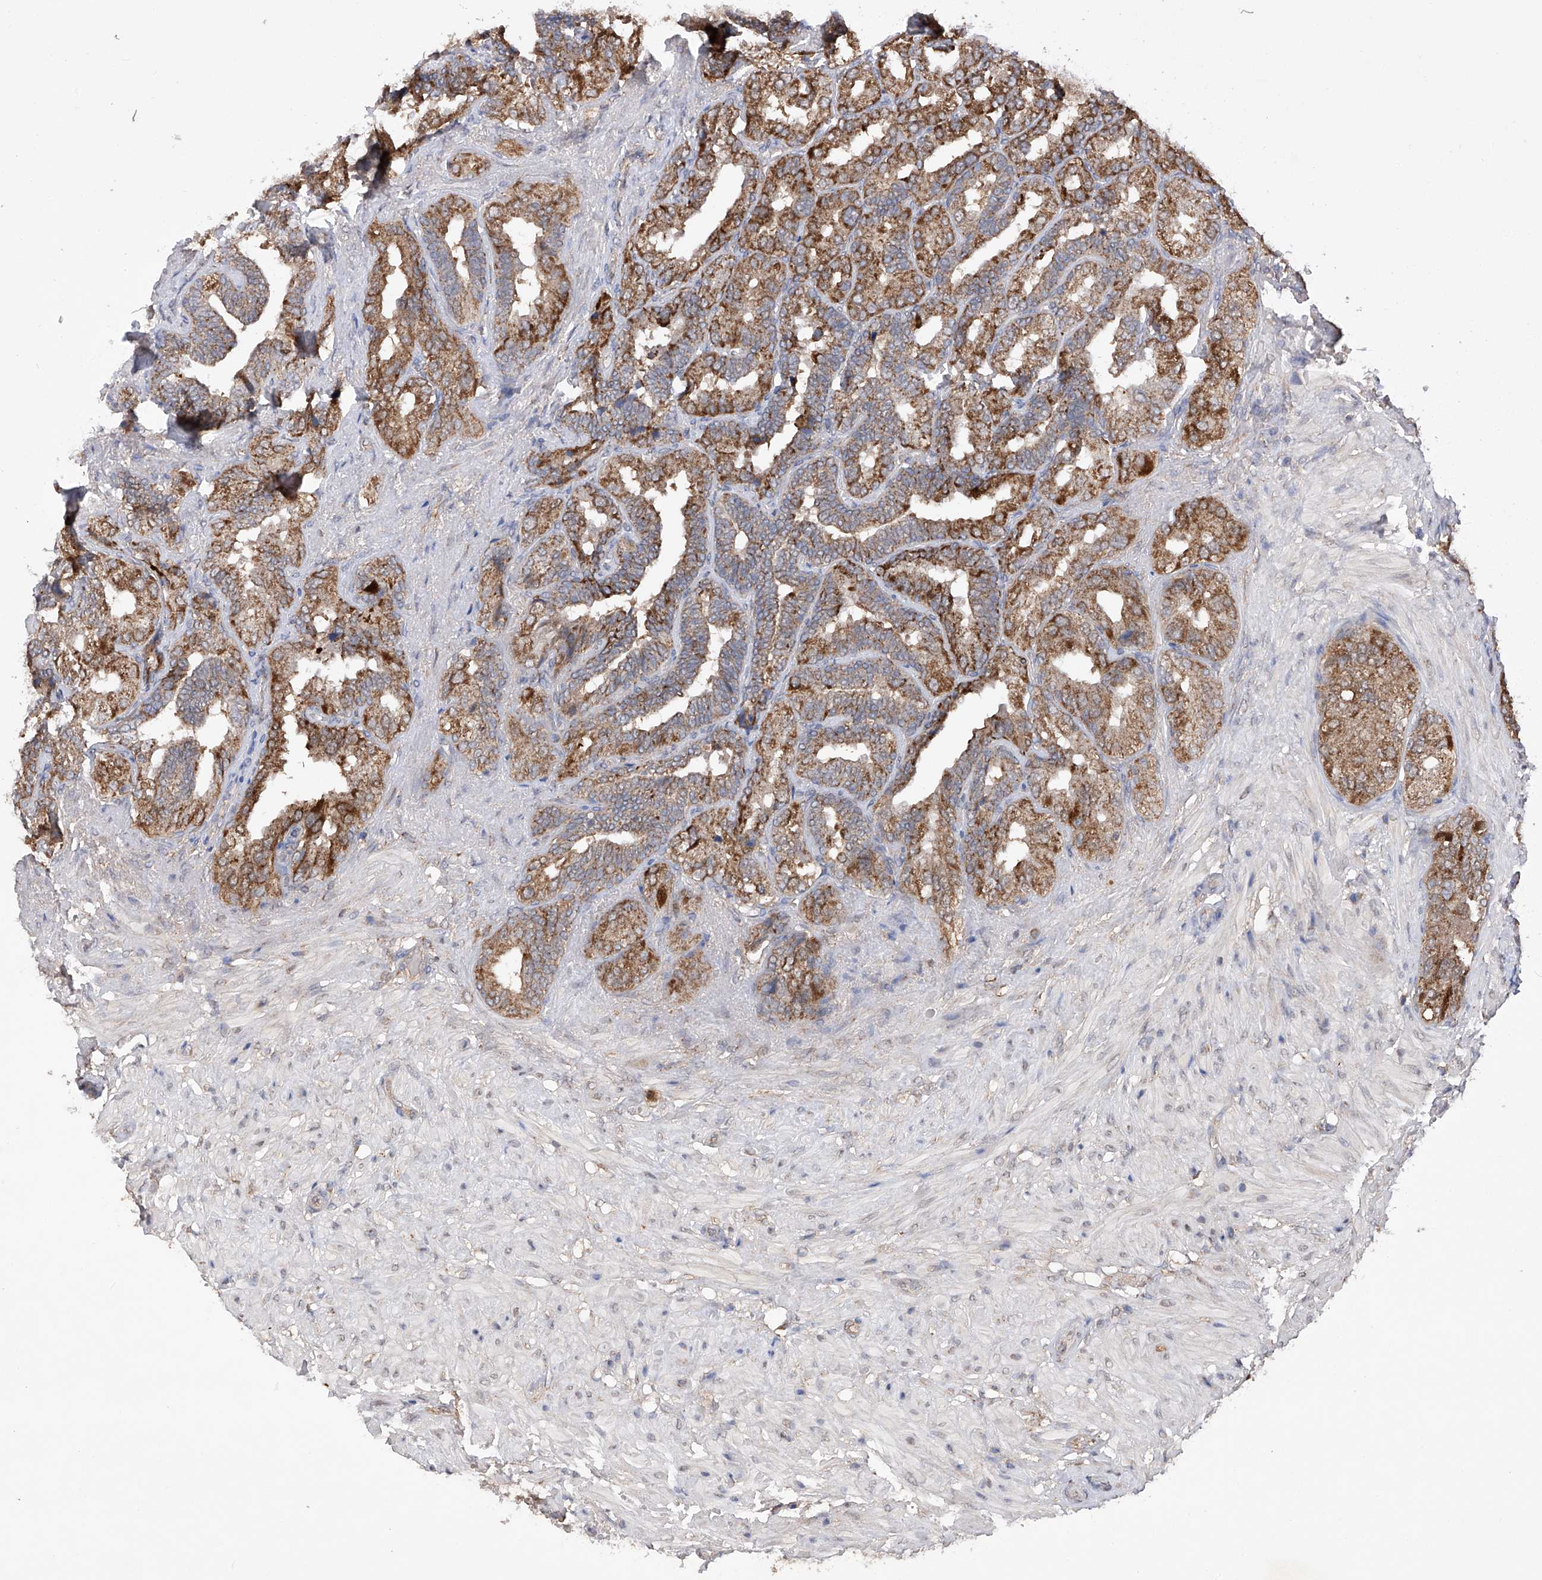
{"staining": {"intensity": "moderate", "quantity": ">75%", "location": "cytoplasmic/membranous"}, "tissue": "seminal vesicle", "cell_type": "Glandular cells", "image_type": "normal", "snomed": [{"axis": "morphology", "description": "Normal tissue, NOS"}, {"axis": "topography", "description": "Seminal veicle"}, {"axis": "topography", "description": "Peripheral nerve tissue"}], "caption": "Immunohistochemistry (IHC) (DAB) staining of benign human seminal vesicle demonstrates moderate cytoplasmic/membranous protein staining in about >75% of glandular cells. (Brightfield microscopy of DAB IHC at high magnification).", "gene": "SDHAF4", "patient": {"sex": "male", "age": 63}}